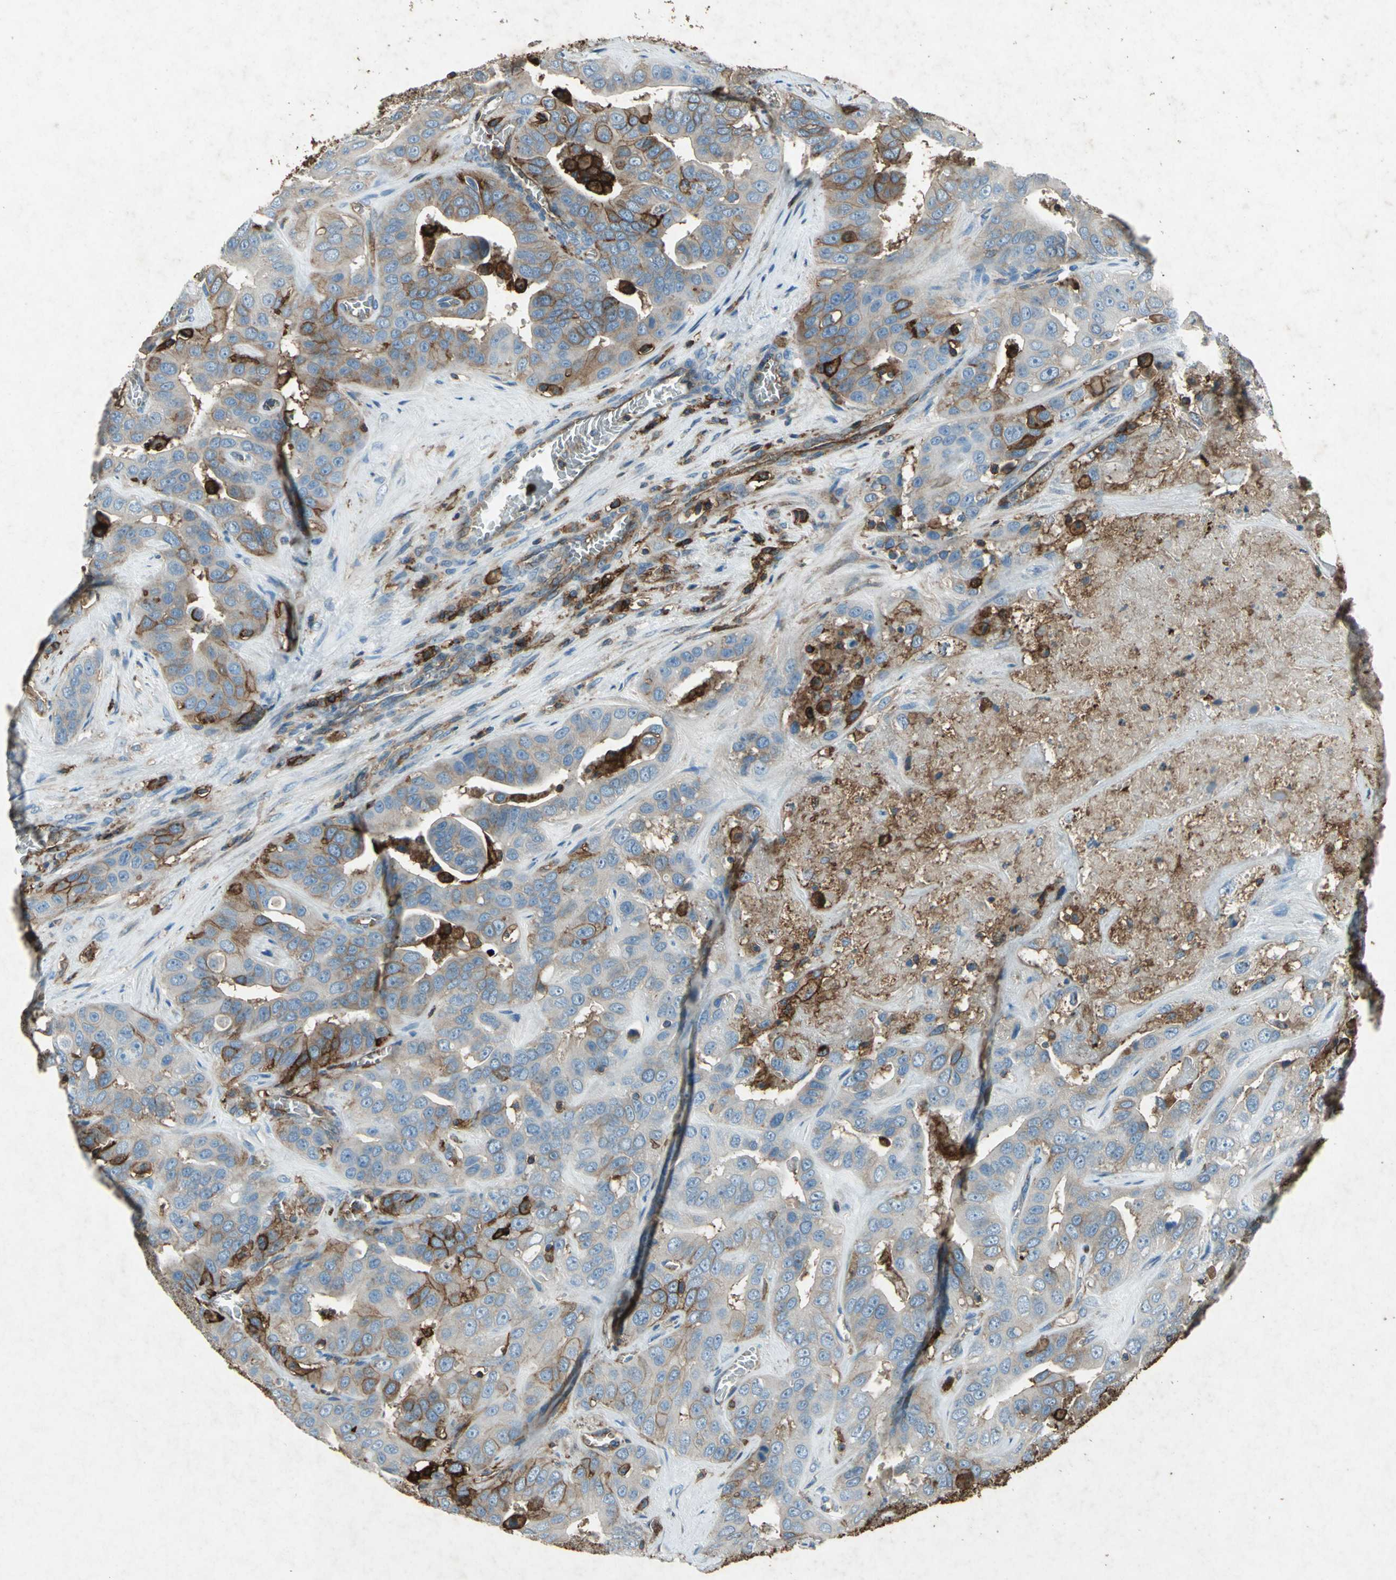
{"staining": {"intensity": "moderate", "quantity": "25%-75%", "location": "cytoplasmic/membranous"}, "tissue": "liver cancer", "cell_type": "Tumor cells", "image_type": "cancer", "snomed": [{"axis": "morphology", "description": "Cholangiocarcinoma"}, {"axis": "topography", "description": "Liver"}], "caption": "Protein analysis of liver cancer (cholangiocarcinoma) tissue reveals moderate cytoplasmic/membranous expression in approximately 25%-75% of tumor cells. Using DAB (brown) and hematoxylin (blue) stains, captured at high magnification using brightfield microscopy.", "gene": "CCR6", "patient": {"sex": "female", "age": 52}}